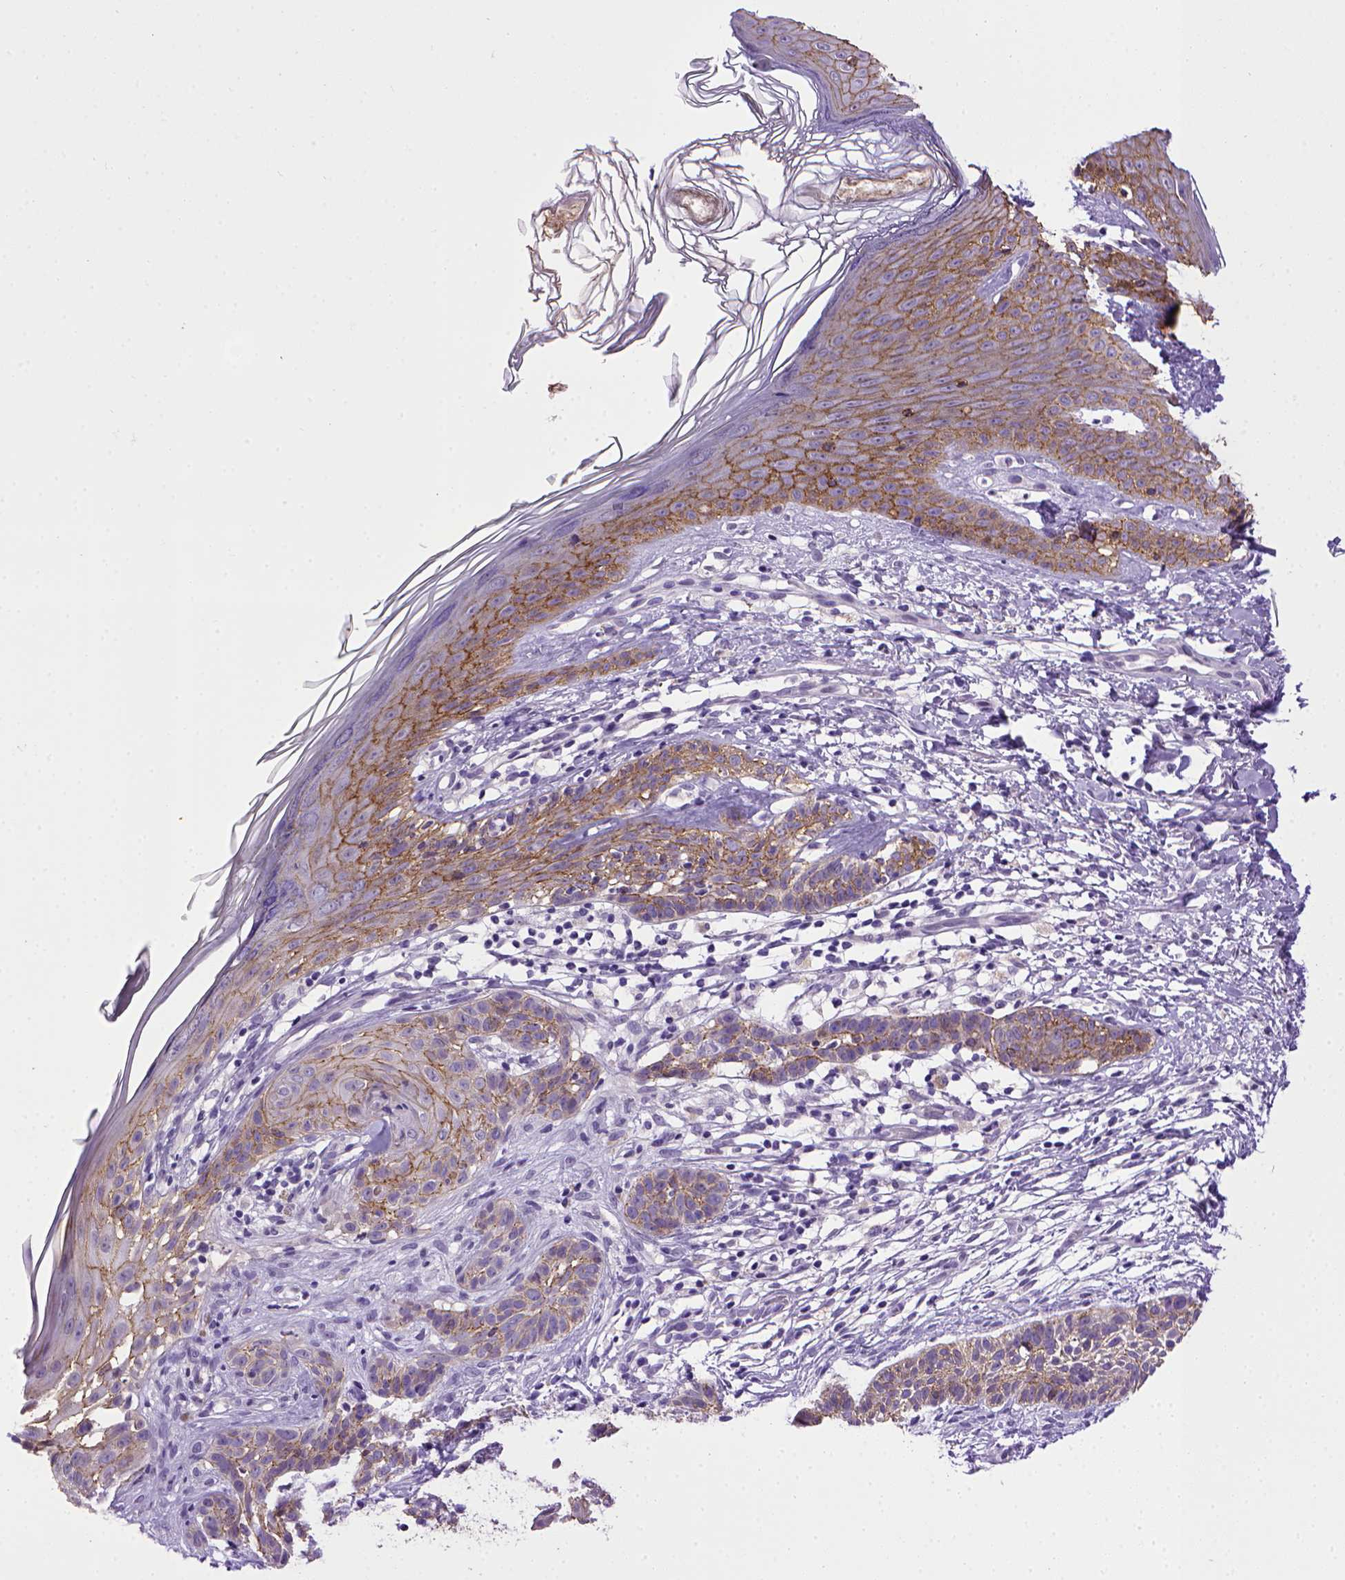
{"staining": {"intensity": "weak", "quantity": ">75%", "location": "cytoplasmic/membranous"}, "tissue": "skin cancer", "cell_type": "Tumor cells", "image_type": "cancer", "snomed": [{"axis": "morphology", "description": "Basal cell carcinoma"}, {"axis": "topography", "description": "Skin"}], "caption": "Immunohistochemistry of skin cancer (basal cell carcinoma) exhibits low levels of weak cytoplasmic/membranous expression in approximately >75% of tumor cells. (DAB (3,3'-diaminobenzidine) = brown stain, brightfield microscopy at high magnification).", "gene": "CDH1", "patient": {"sex": "male", "age": 85}}